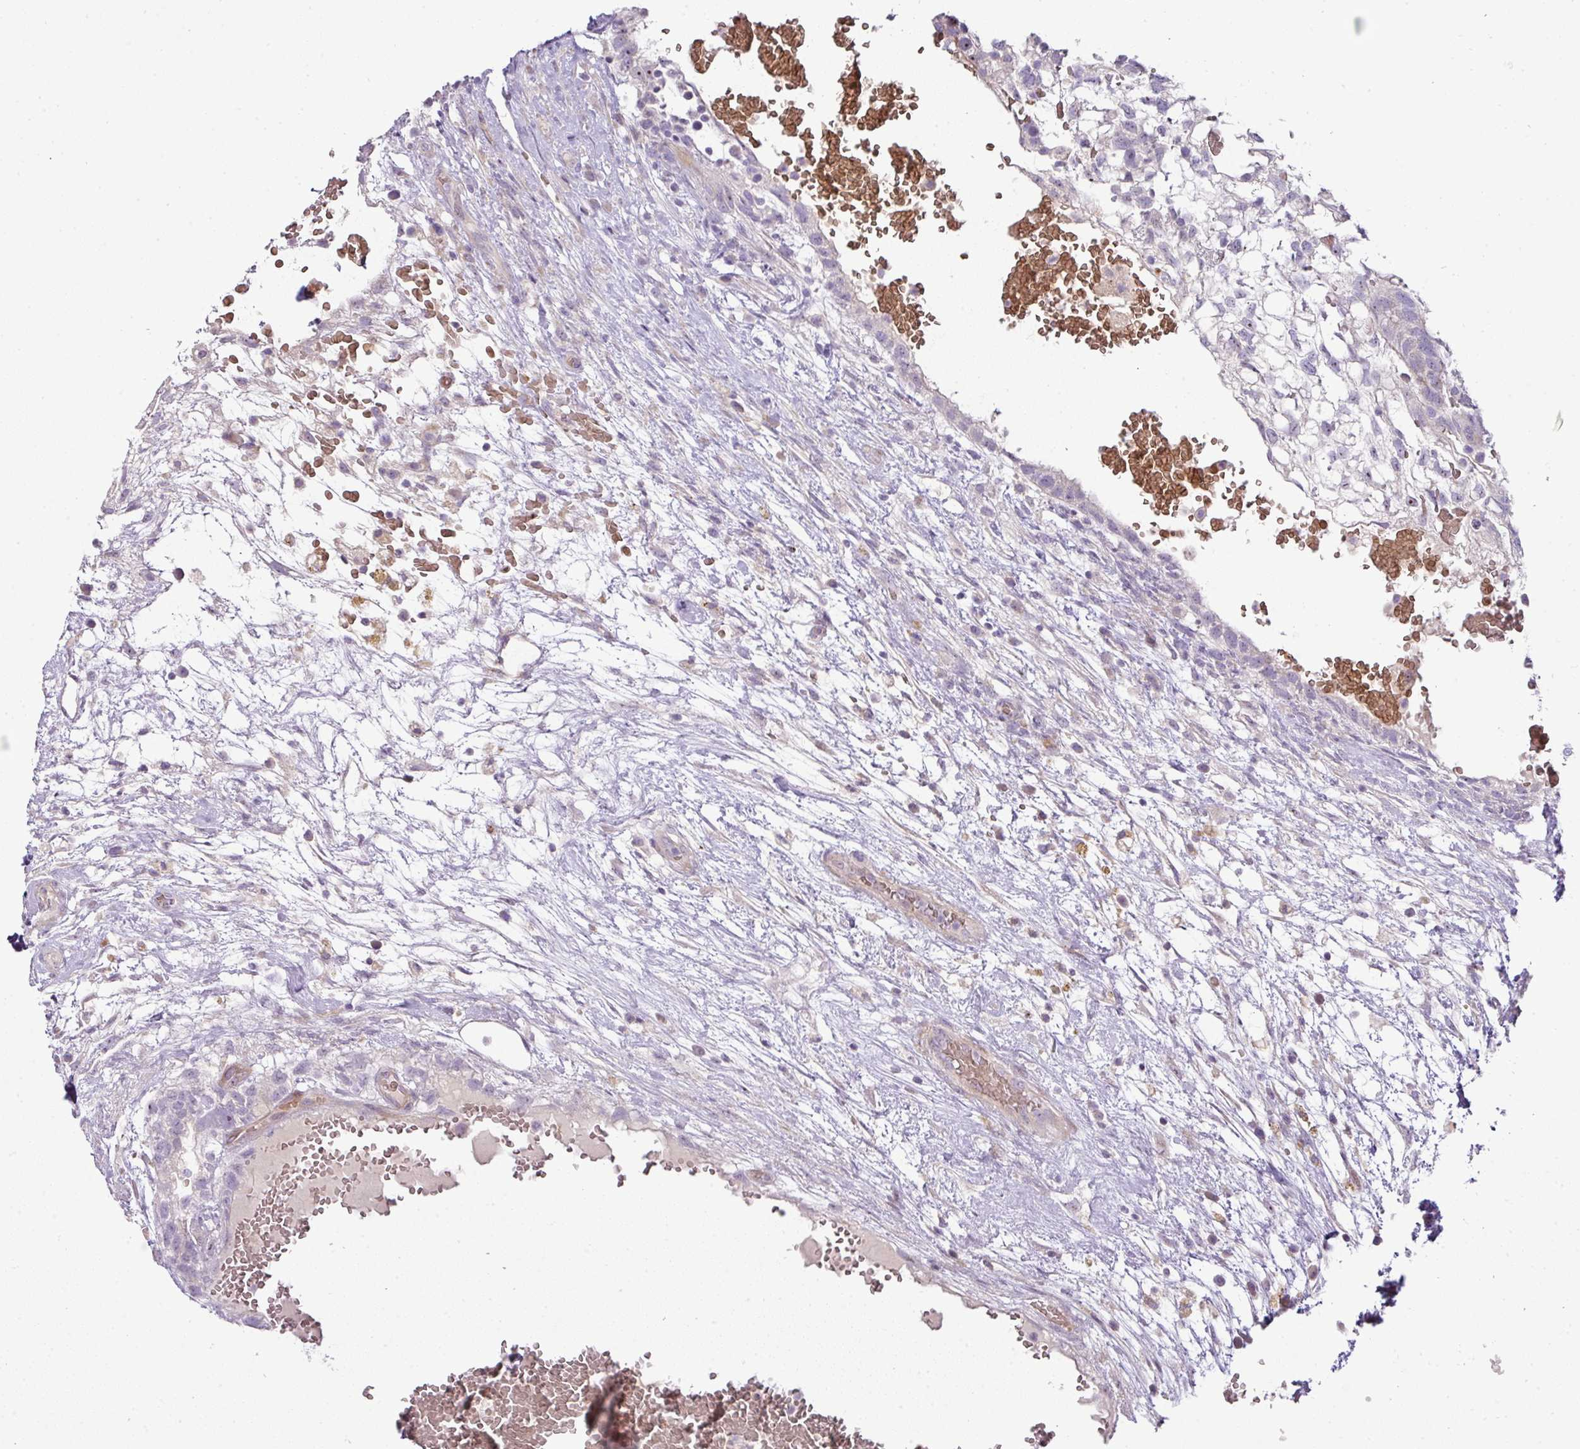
{"staining": {"intensity": "moderate", "quantity": "<25%", "location": "nuclear"}, "tissue": "testis cancer", "cell_type": "Tumor cells", "image_type": "cancer", "snomed": [{"axis": "morphology", "description": "Normal tissue, NOS"}, {"axis": "morphology", "description": "Carcinoma, Embryonal, NOS"}, {"axis": "topography", "description": "Testis"}], "caption": "Protein staining of testis cancer (embryonal carcinoma) tissue exhibits moderate nuclear staining in approximately <25% of tumor cells. (Stains: DAB (3,3'-diaminobenzidine) in brown, nuclei in blue, Microscopy: brightfield microscopy at high magnification).", "gene": "ATP6V1F", "patient": {"sex": "male", "age": 32}}